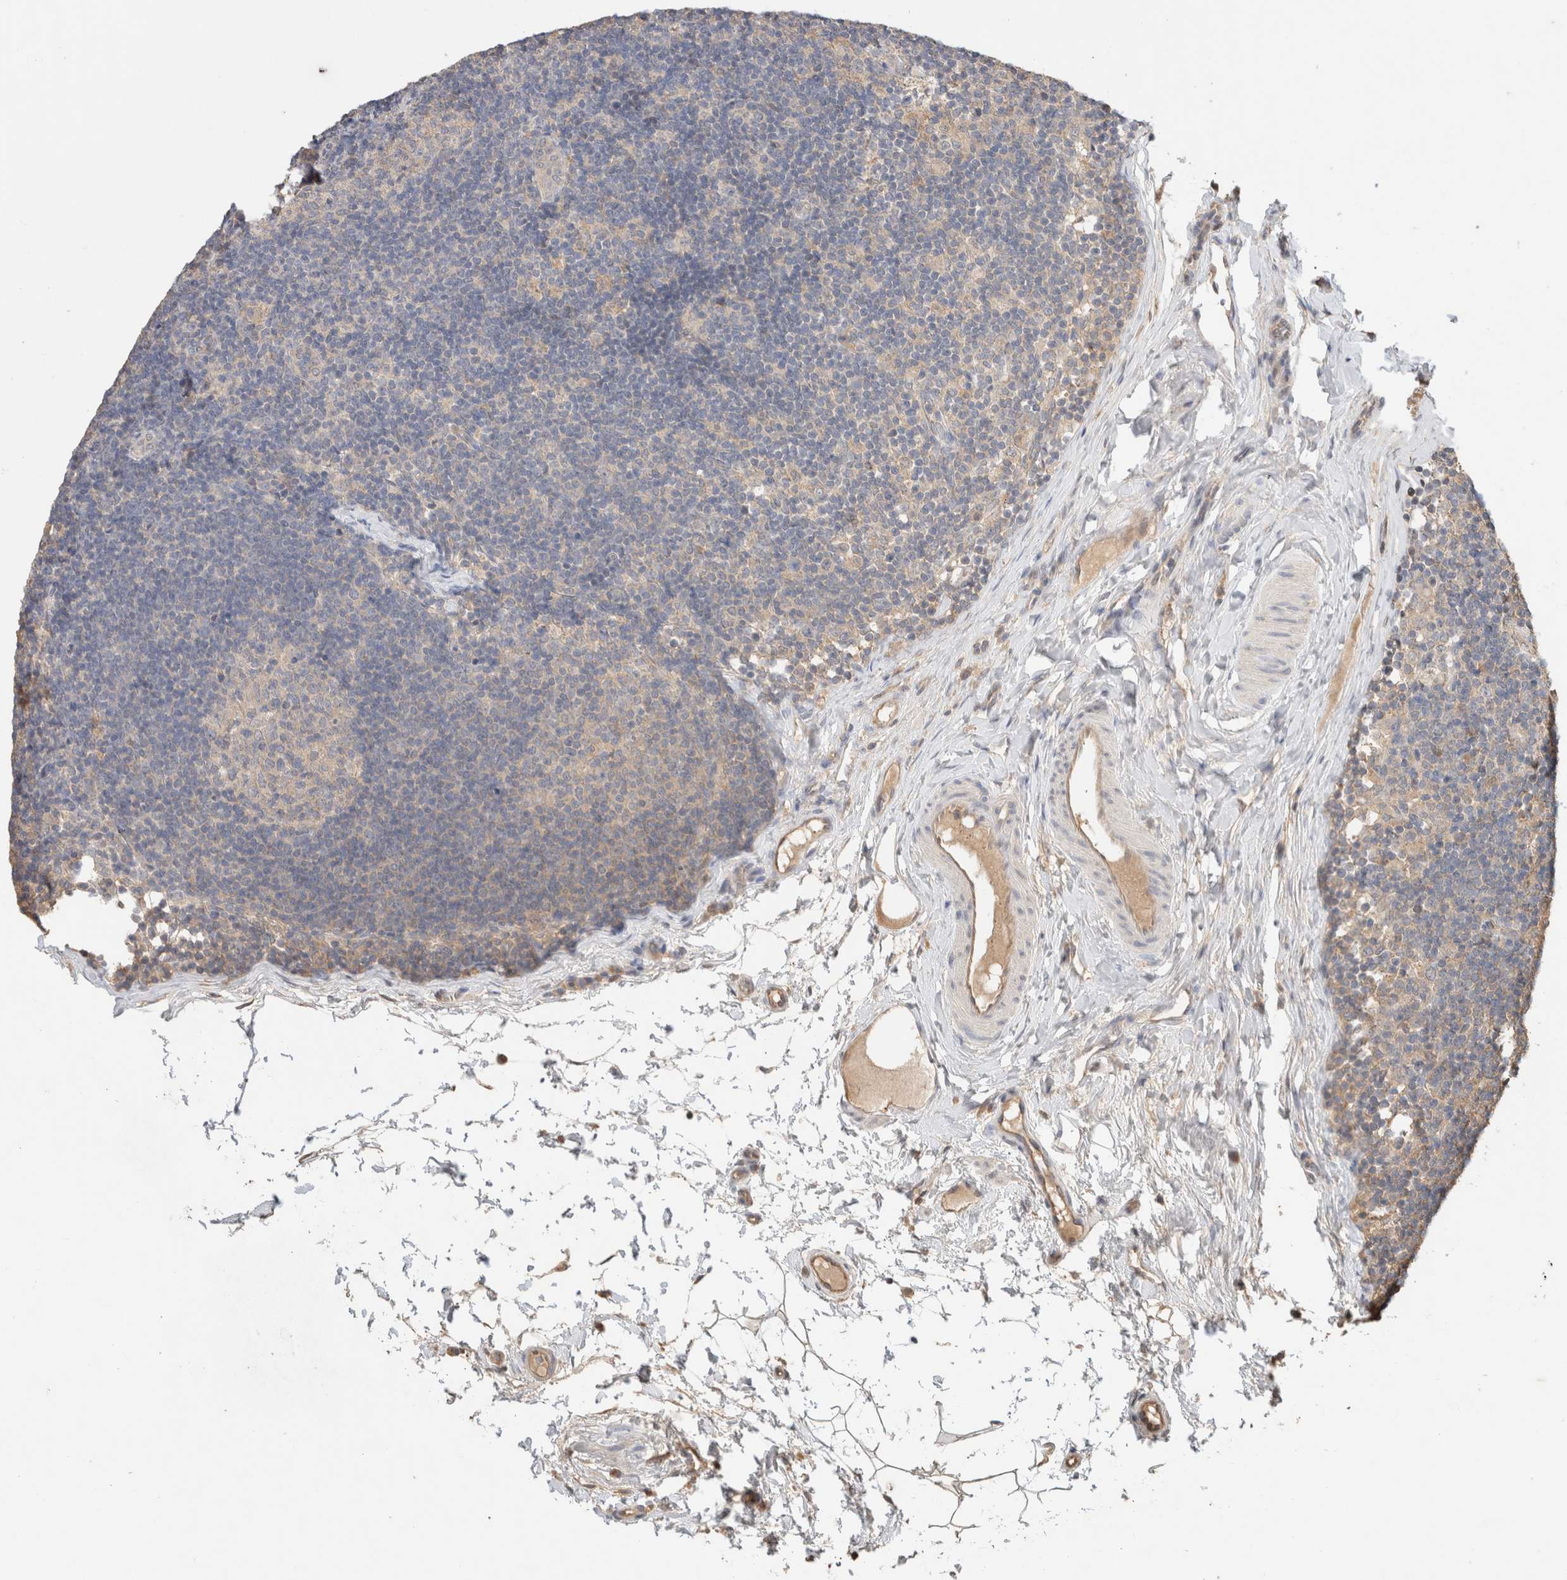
{"staining": {"intensity": "negative", "quantity": "none", "location": "none"}, "tissue": "lymph node", "cell_type": "Germinal center cells", "image_type": "normal", "snomed": [{"axis": "morphology", "description": "Normal tissue, NOS"}, {"axis": "topography", "description": "Lymph node"}], "caption": "DAB immunohistochemical staining of benign human lymph node shows no significant staining in germinal center cells. (DAB immunohistochemistry, high magnification).", "gene": "YWHAH", "patient": {"sex": "female", "age": 22}}